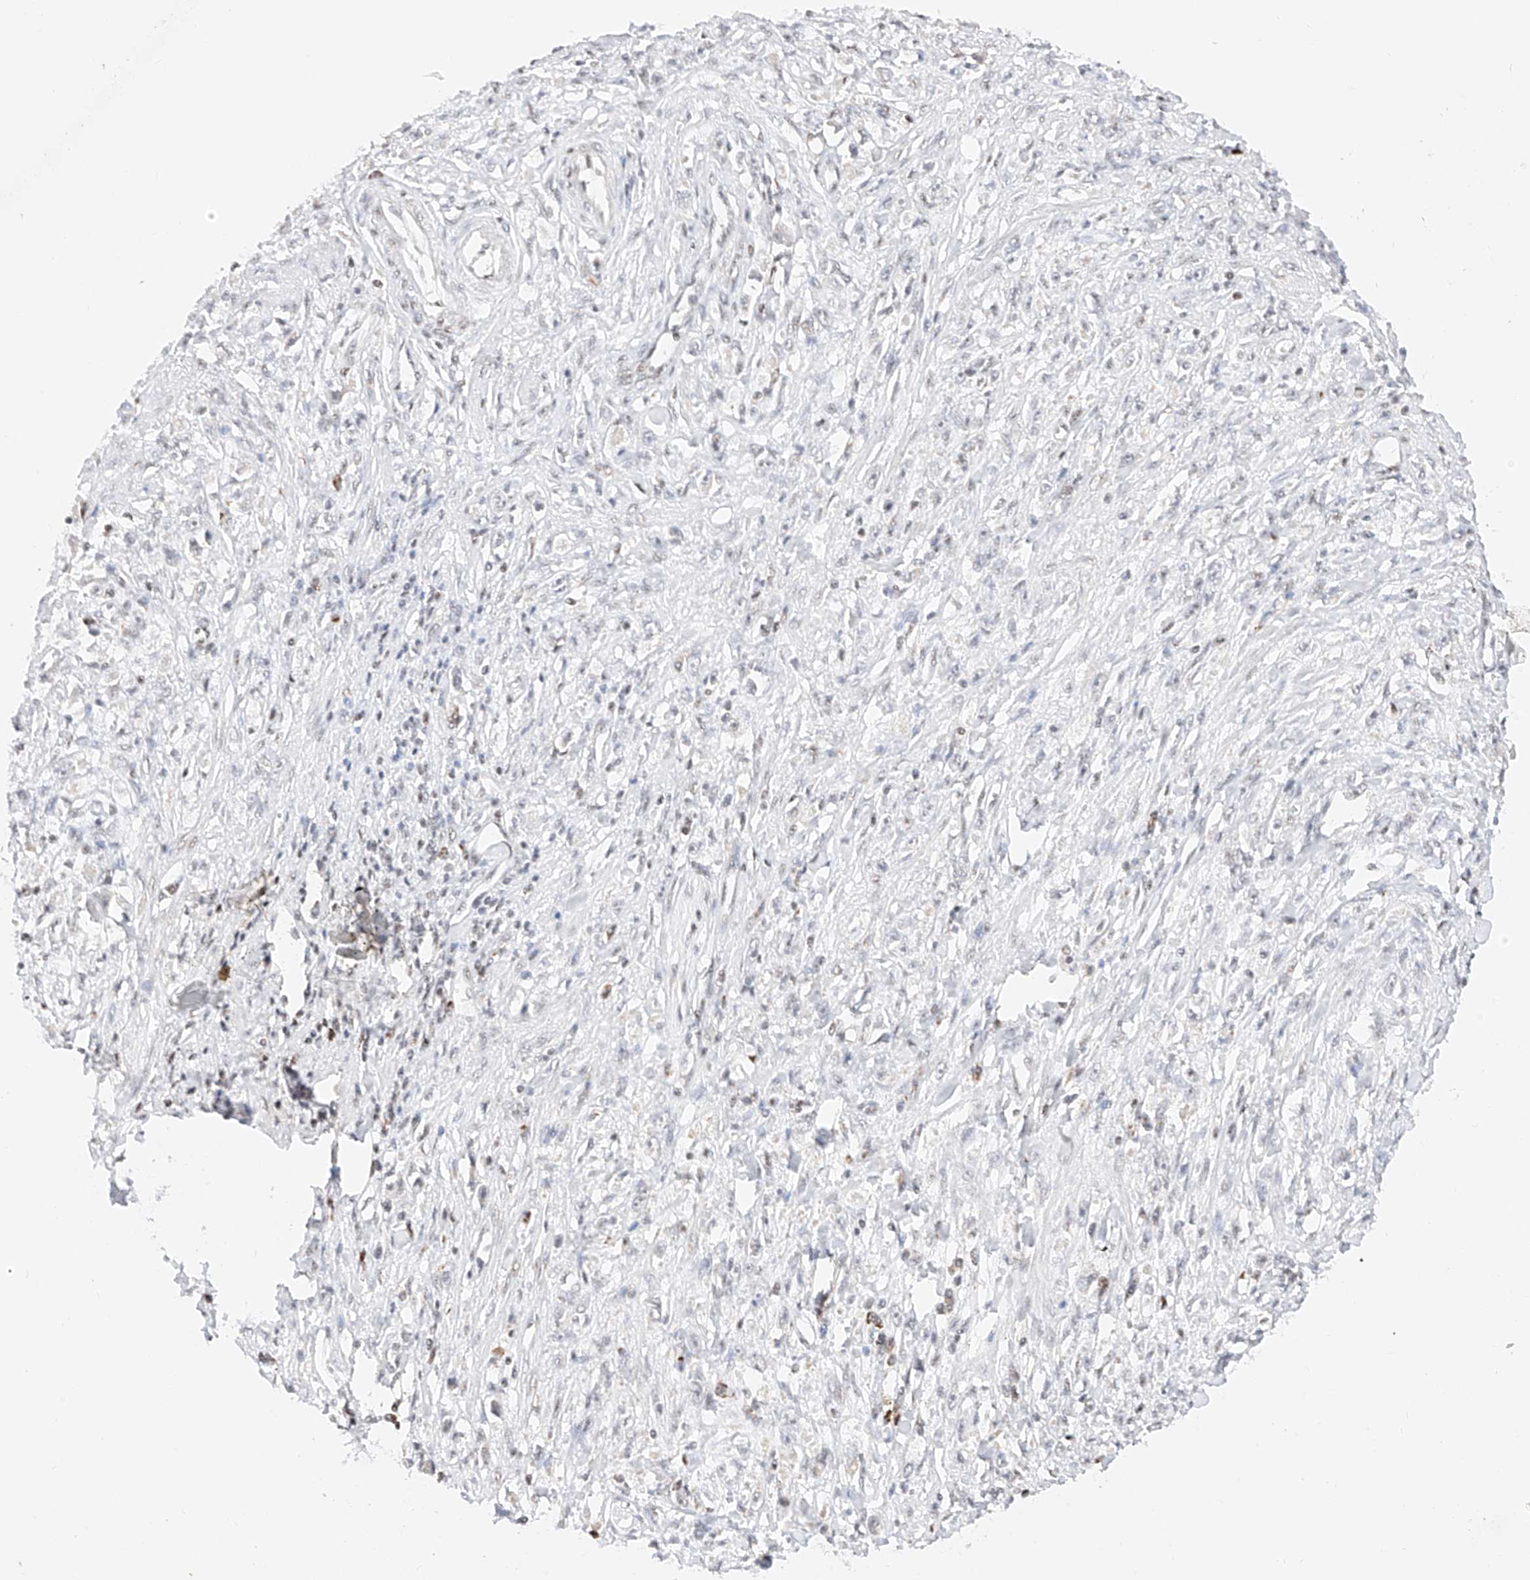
{"staining": {"intensity": "negative", "quantity": "none", "location": "none"}, "tissue": "stomach cancer", "cell_type": "Tumor cells", "image_type": "cancer", "snomed": [{"axis": "morphology", "description": "Adenocarcinoma, NOS"}, {"axis": "topography", "description": "Stomach"}], "caption": "A micrograph of stomach cancer stained for a protein shows no brown staining in tumor cells. The staining is performed using DAB (3,3'-diaminobenzidine) brown chromogen with nuclei counter-stained in using hematoxylin.", "gene": "NRF1", "patient": {"sex": "female", "age": 59}}